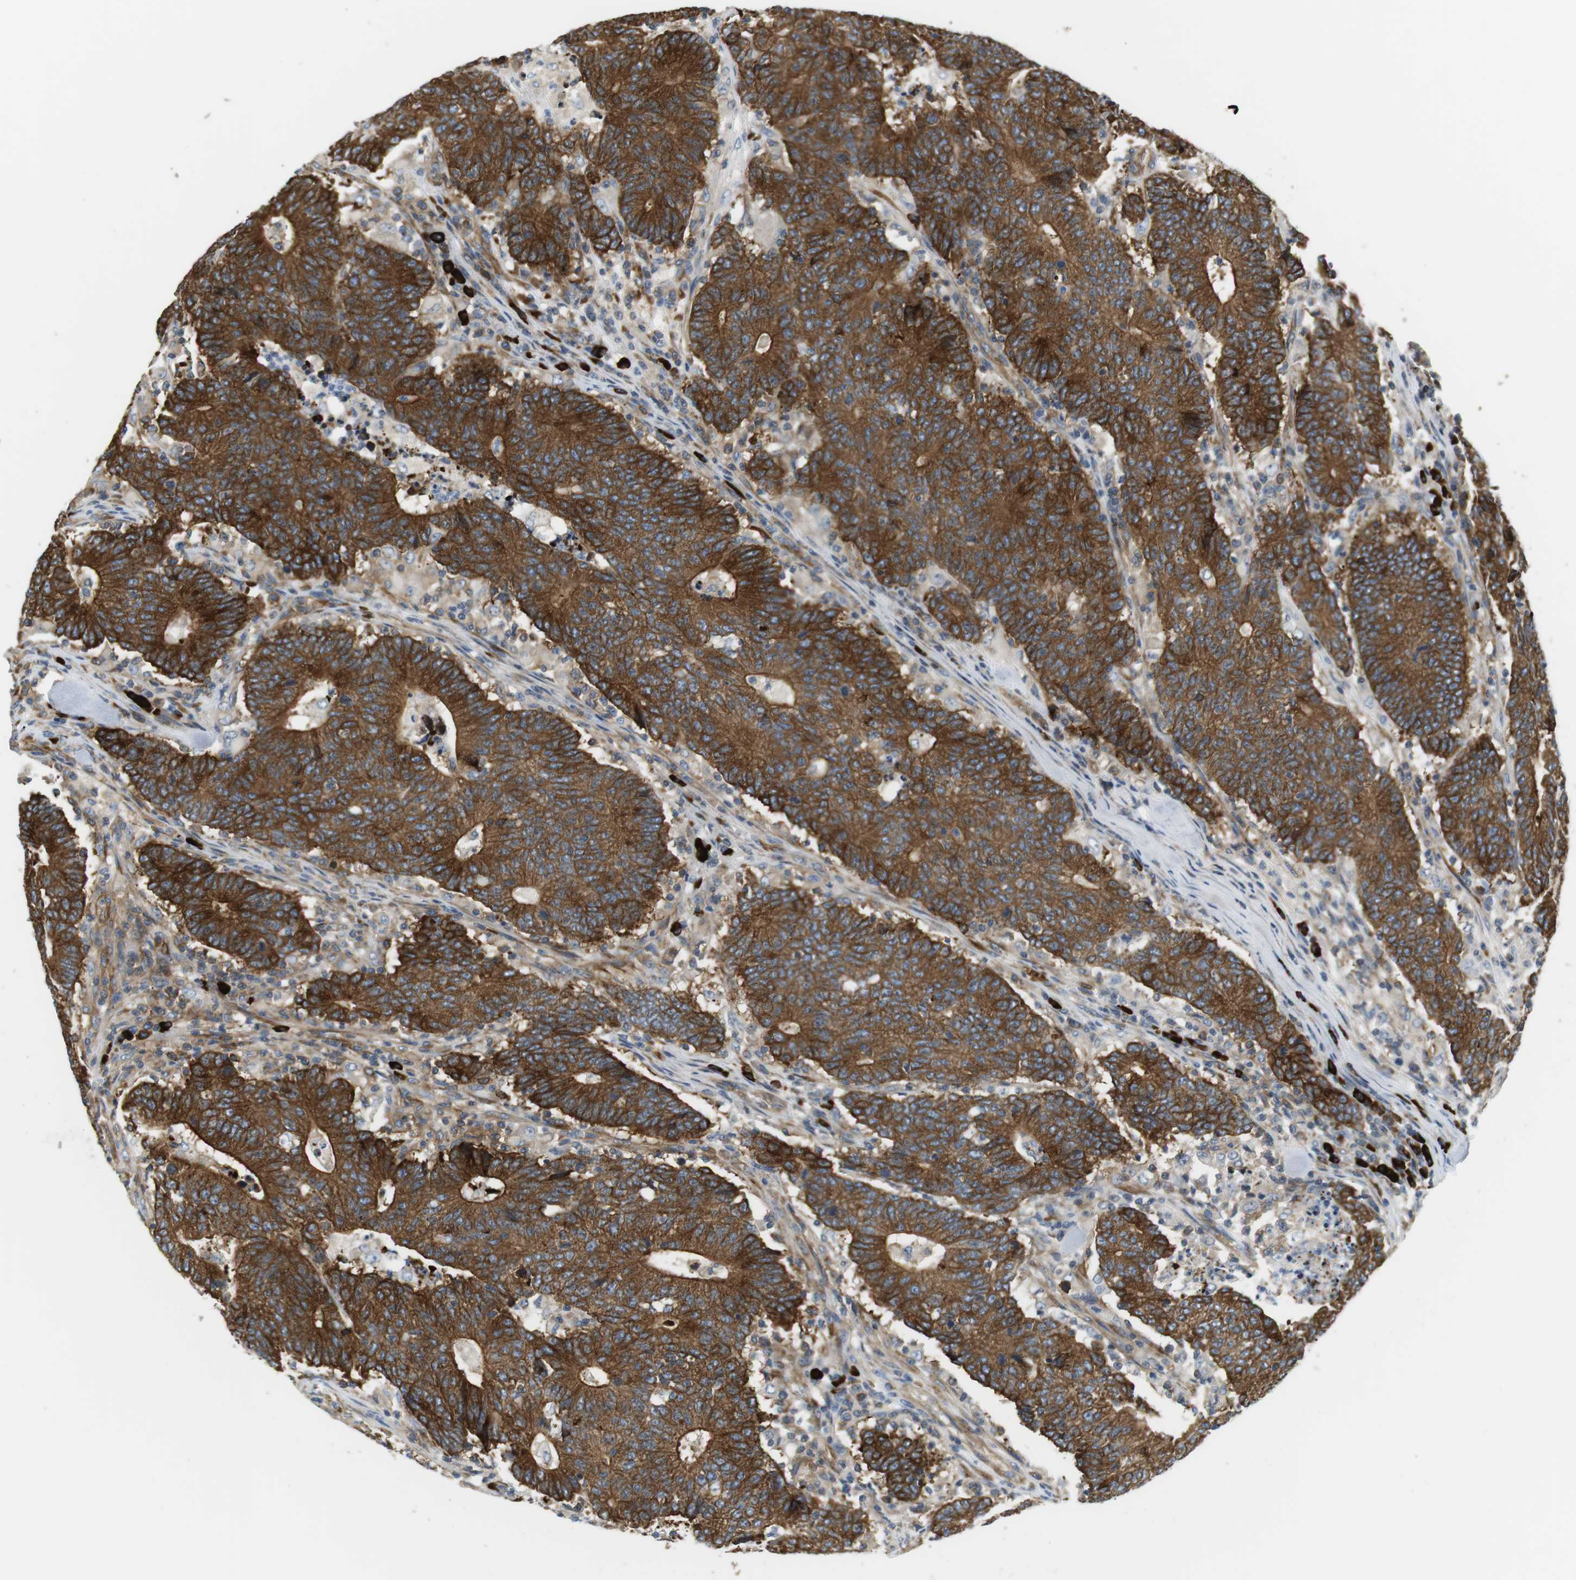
{"staining": {"intensity": "strong", "quantity": ">75%", "location": "cytoplasmic/membranous"}, "tissue": "colorectal cancer", "cell_type": "Tumor cells", "image_type": "cancer", "snomed": [{"axis": "morphology", "description": "Normal tissue, NOS"}, {"axis": "morphology", "description": "Adenocarcinoma, NOS"}, {"axis": "topography", "description": "Colon"}], "caption": "A brown stain shows strong cytoplasmic/membranous expression of a protein in colorectal adenocarcinoma tumor cells. Ihc stains the protein of interest in brown and the nuclei are stained blue.", "gene": "TMEM200A", "patient": {"sex": "female", "age": 75}}